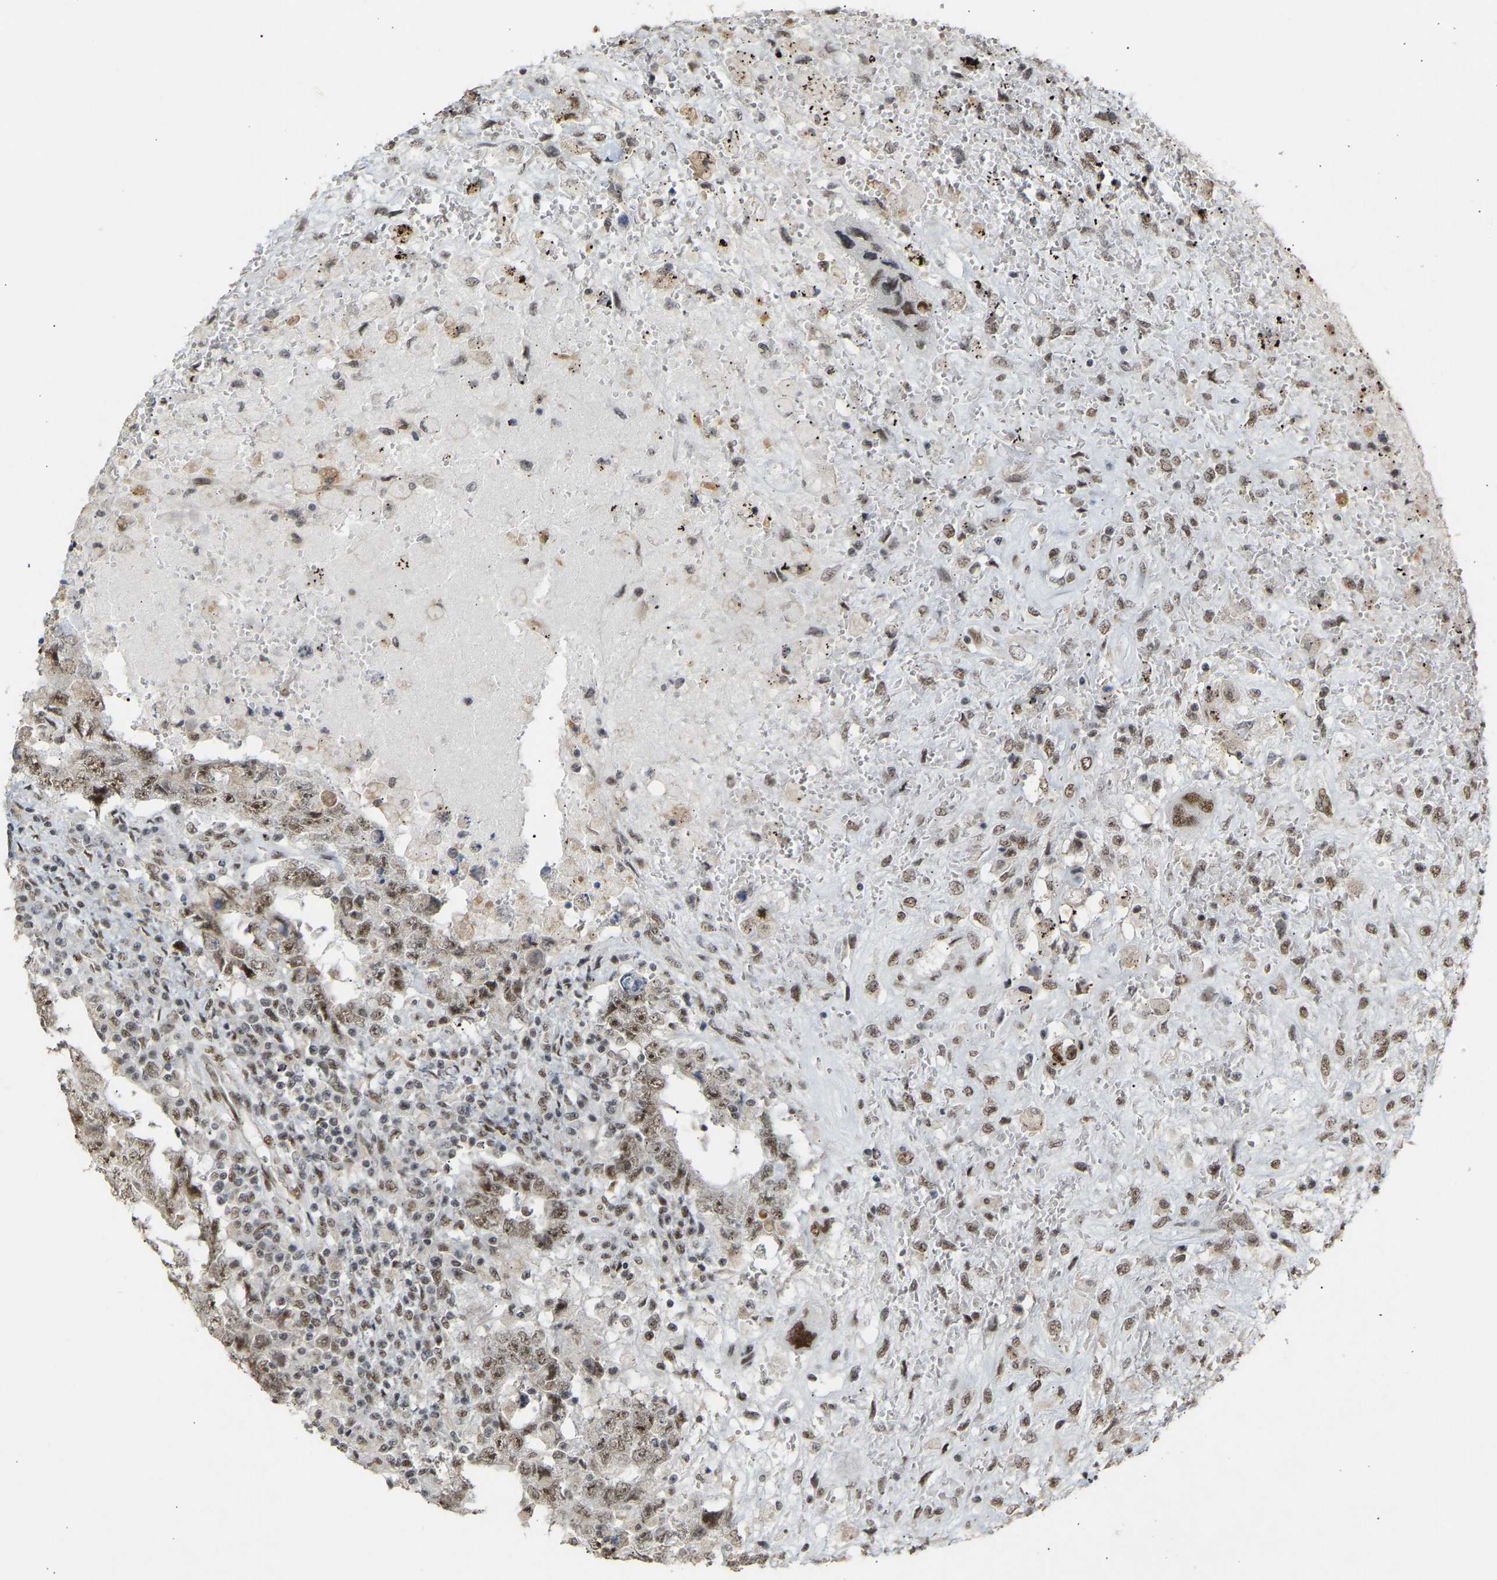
{"staining": {"intensity": "moderate", "quantity": ">75%", "location": "nuclear"}, "tissue": "testis cancer", "cell_type": "Tumor cells", "image_type": "cancer", "snomed": [{"axis": "morphology", "description": "Carcinoma, Embryonal, NOS"}, {"axis": "topography", "description": "Testis"}], "caption": "The immunohistochemical stain highlights moderate nuclear expression in tumor cells of embryonal carcinoma (testis) tissue. The staining is performed using DAB brown chromogen to label protein expression. The nuclei are counter-stained blue using hematoxylin.", "gene": "NELFB", "patient": {"sex": "male", "age": 26}}